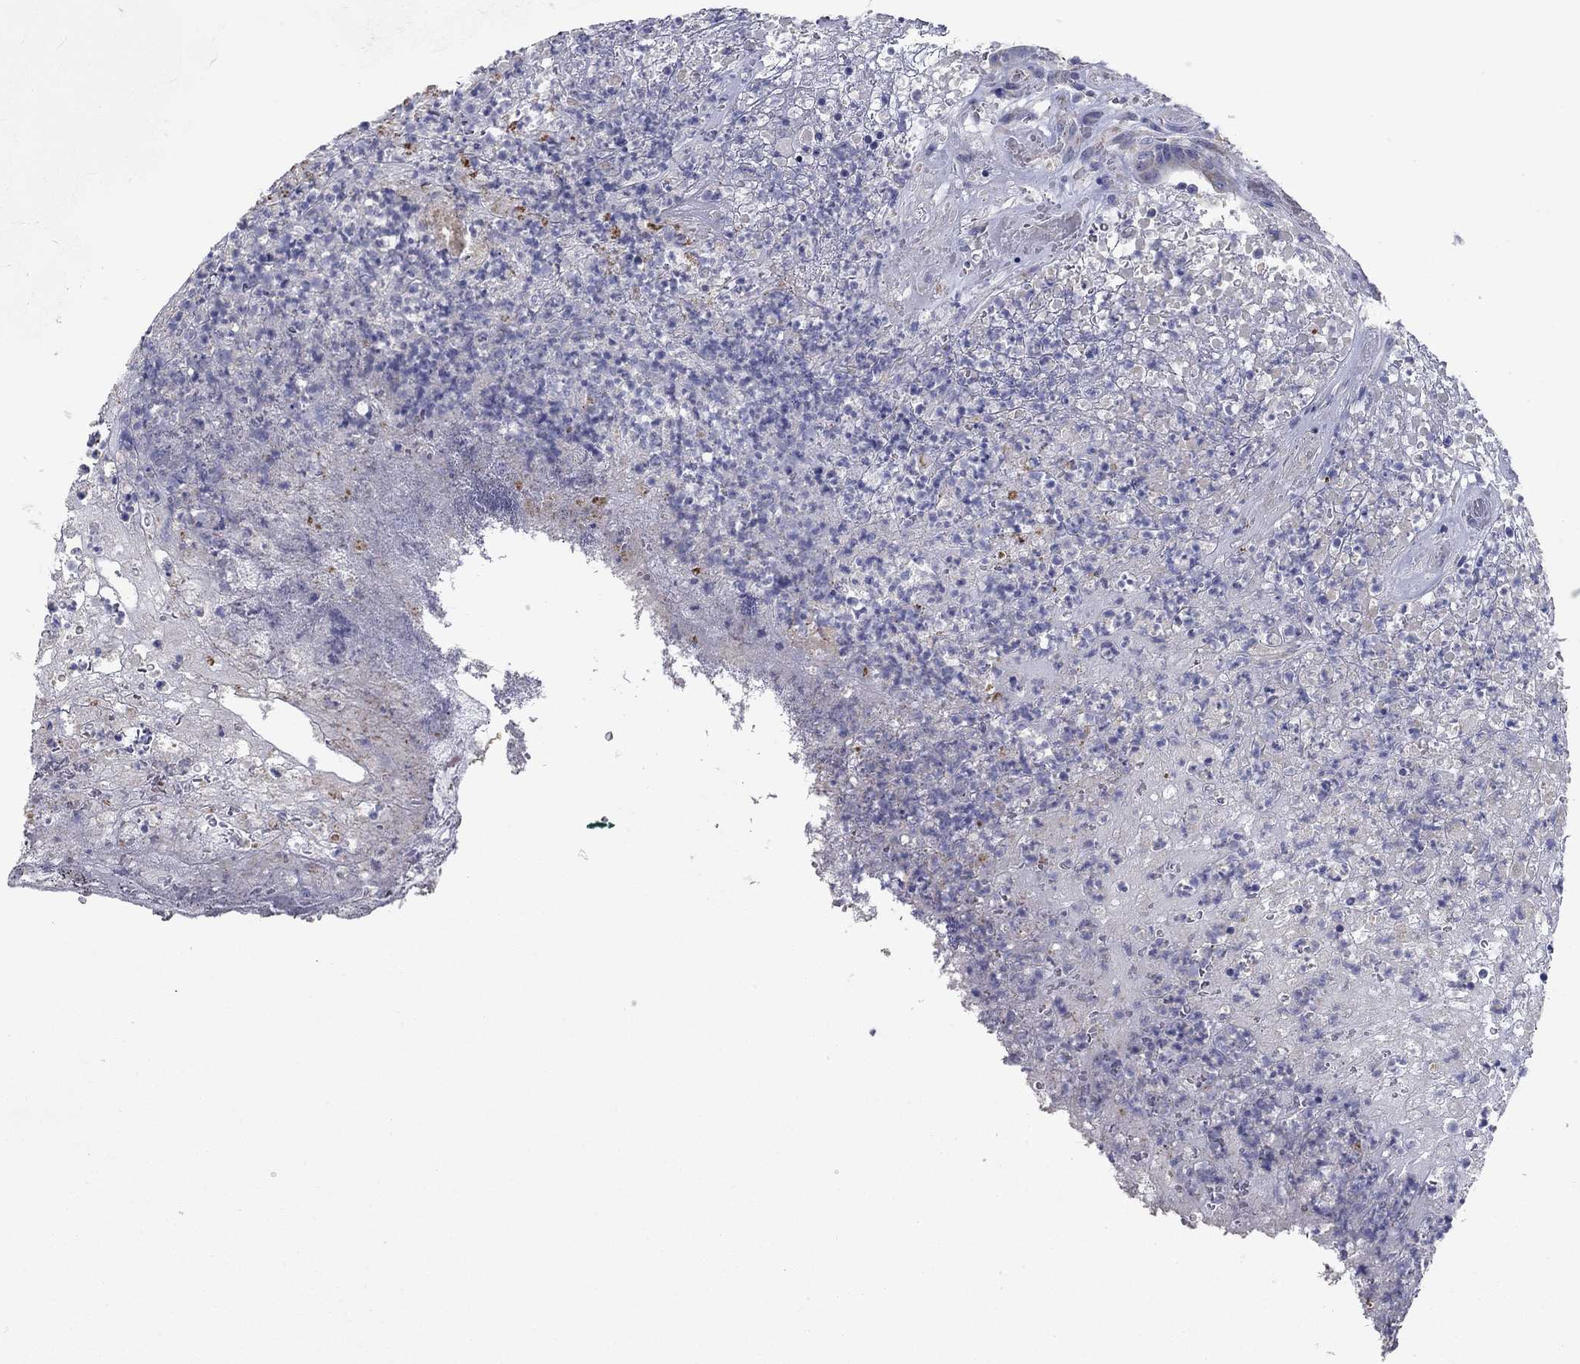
{"staining": {"intensity": "negative", "quantity": "none", "location": "none"}, "tissue": "colorectal cancer", "cell_type": "Tumor cells", "image_type": "cancer", "snomed": [{"axis": "morphology", "description": "Adenocarcinoma, NOS"}, {"axis": "topography", "description": "Colon"}], "caption": "Tumor cells show no significant staining in colorectal adenocarcinoma.", "gene": "PTGDS", "patient": {"sex": "female", "age": 75}}